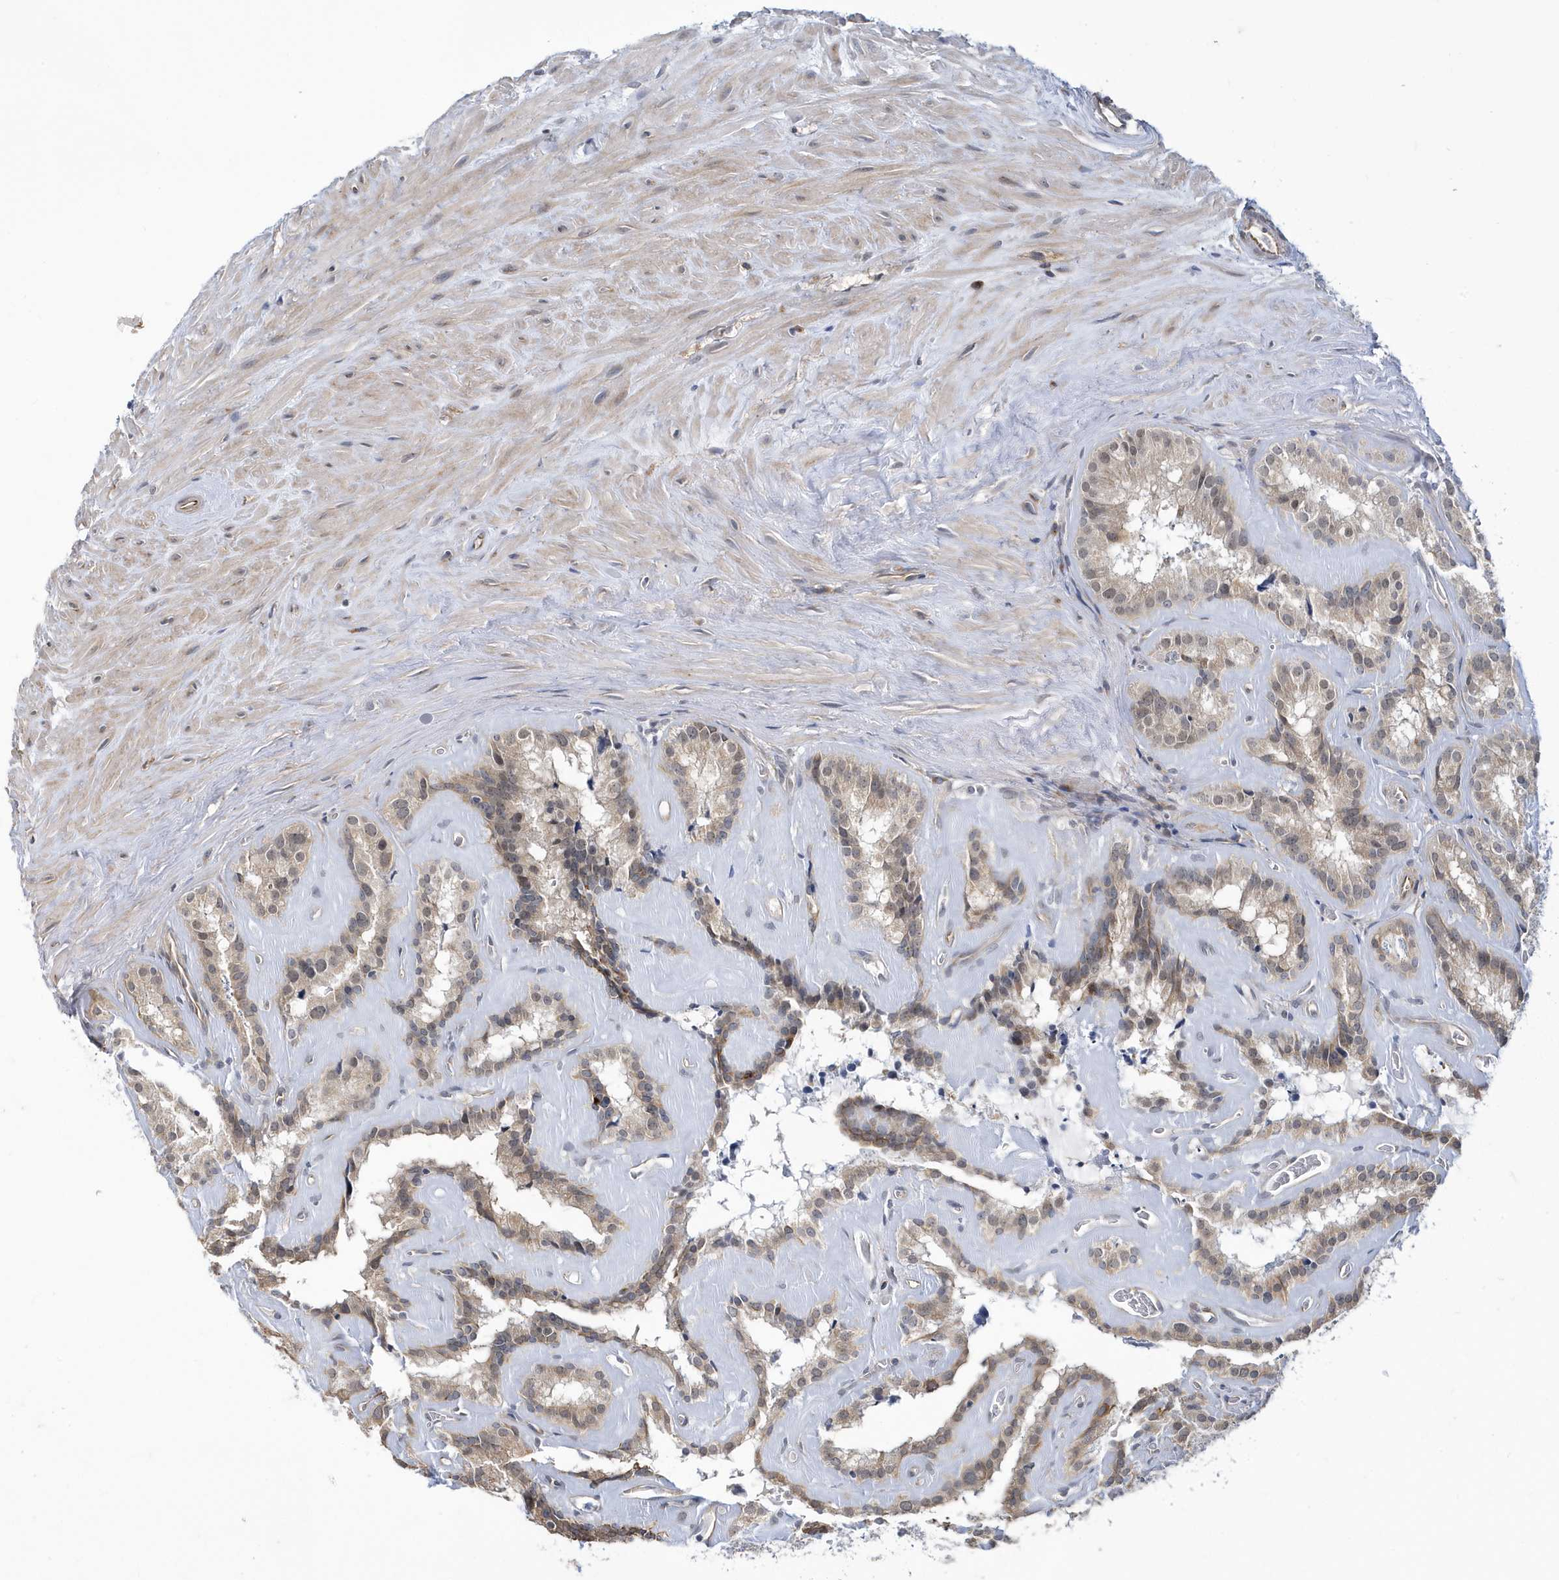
{"staining": {"intensity": "moderate", "quantity": "25%-75%", "location": "cytoplasmic/membranous,nuclear"}, "tissue": "seminal vesicle", "cell_type": "Glandular cells", "image_type": "normal", "snomed": [{"axis": "morphology", "description": "Normal tissue, NOS"}, {"axis": "topography", "description": "Prostate"}, {"axis": "topography", "description": "Seminal veicle"}], "caption": "Approximately 25%-75% of glandular cells in benign seminal vesicle exhibit moderate cytoplasmic/membranous,nuclear protein staining as visualized by brown immunohistochemical staining.", "gene": "ZNF654", "patient": {"sex": "male", "age": 59}}